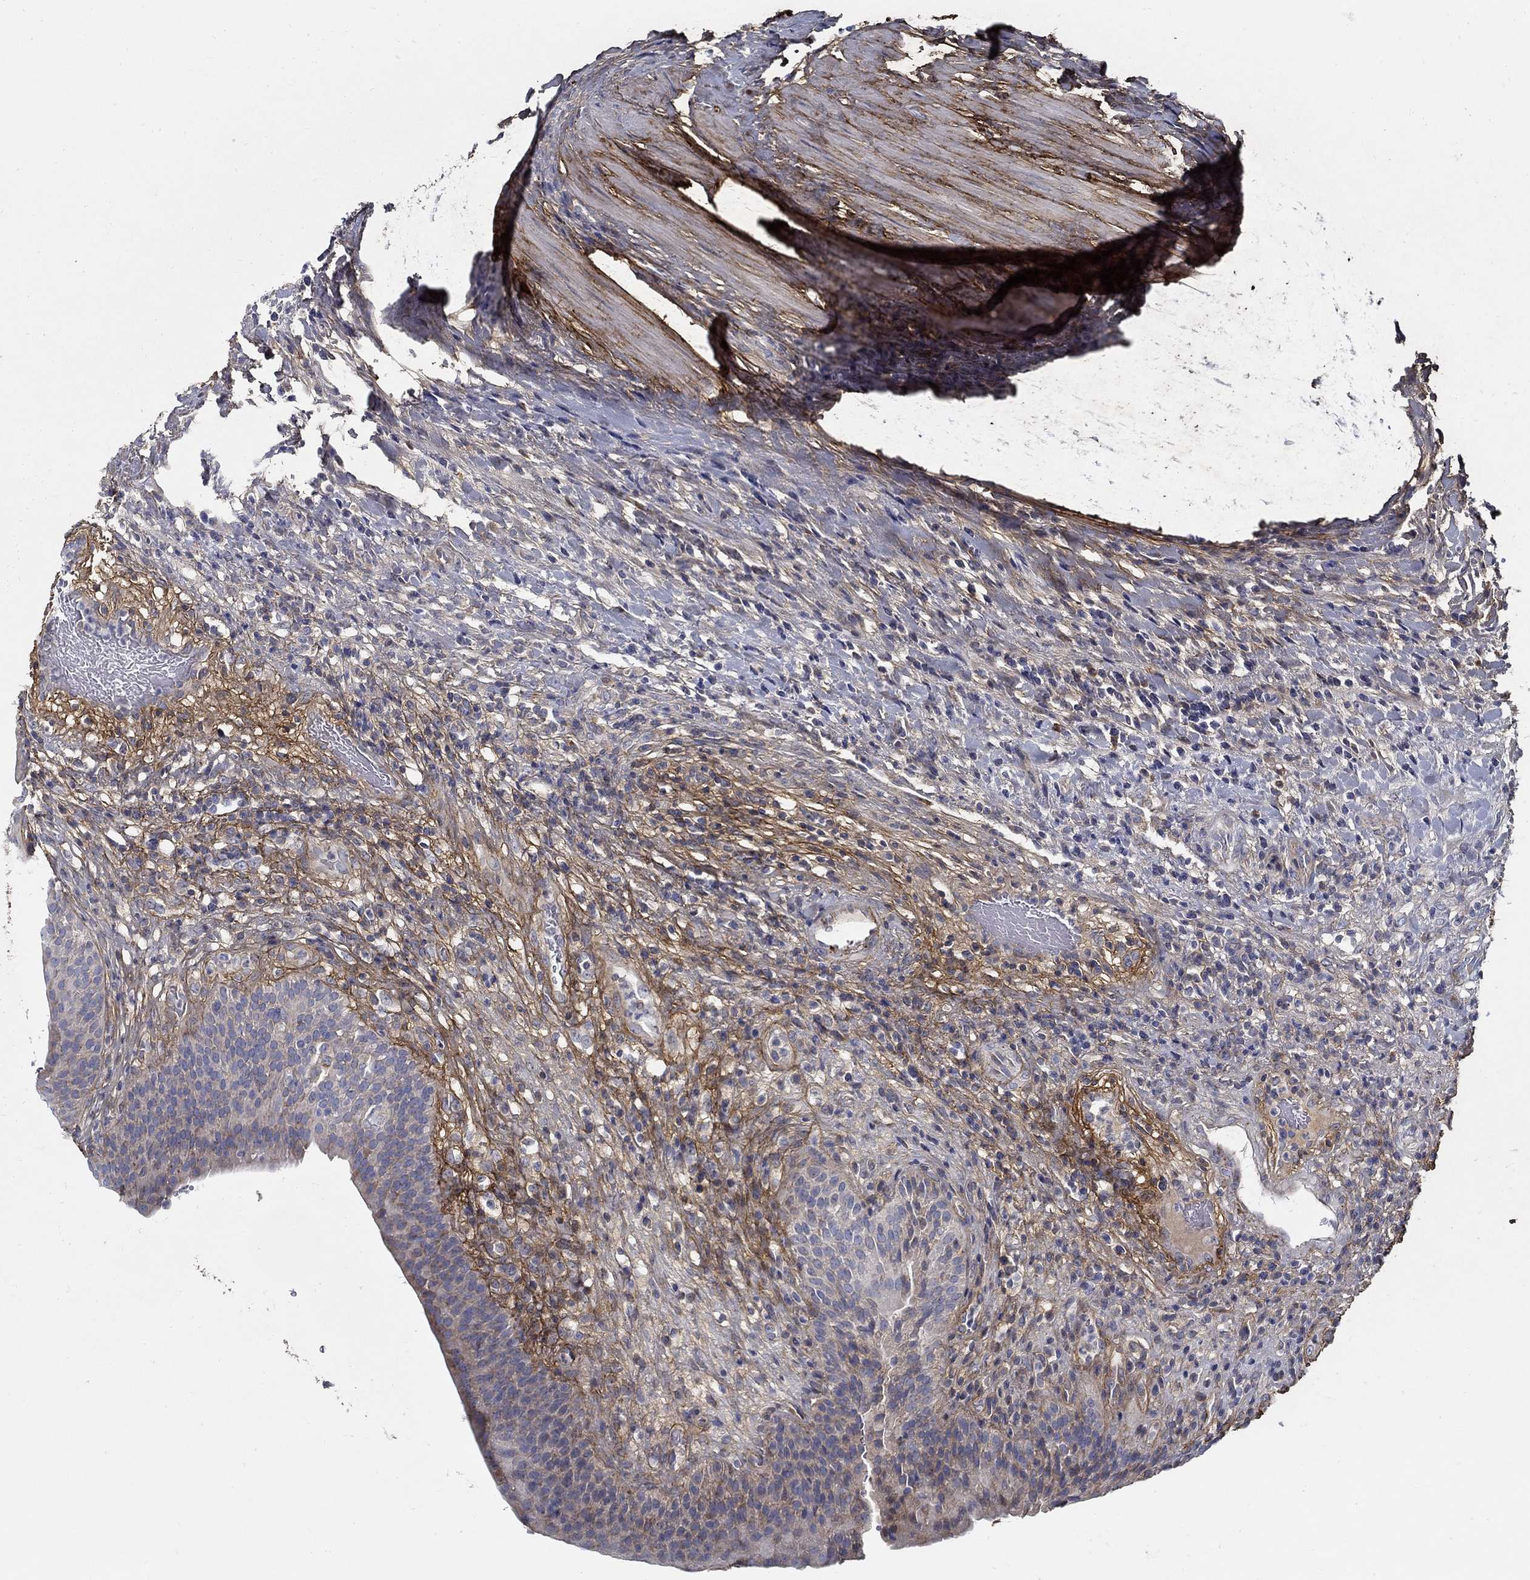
{"staining": {"intensity": "negative", "quantity": "none", "location": "none"}, "tissue": "urinary bladder", "cell_type": "Urothelial cells", "image_type": "normal", "snomed": [{"axis": "morphology", "description": "Normal tissue, NOS"}, {"axis": "topography", "description": "Urinary bladder"}], "caption": "An immunohistochemistry (IHC) micrograph of normal urinary bladder is shown. There is no staining in urothelial cells of urinary bladder. Brightfield microscopy of immunohistochemistry (IHC) stained with DAB (brown) and hematoxylin (blue), captured at high magnification.", "gene": "TGFBI", "patient": {"sex": "male", "age": 66}}